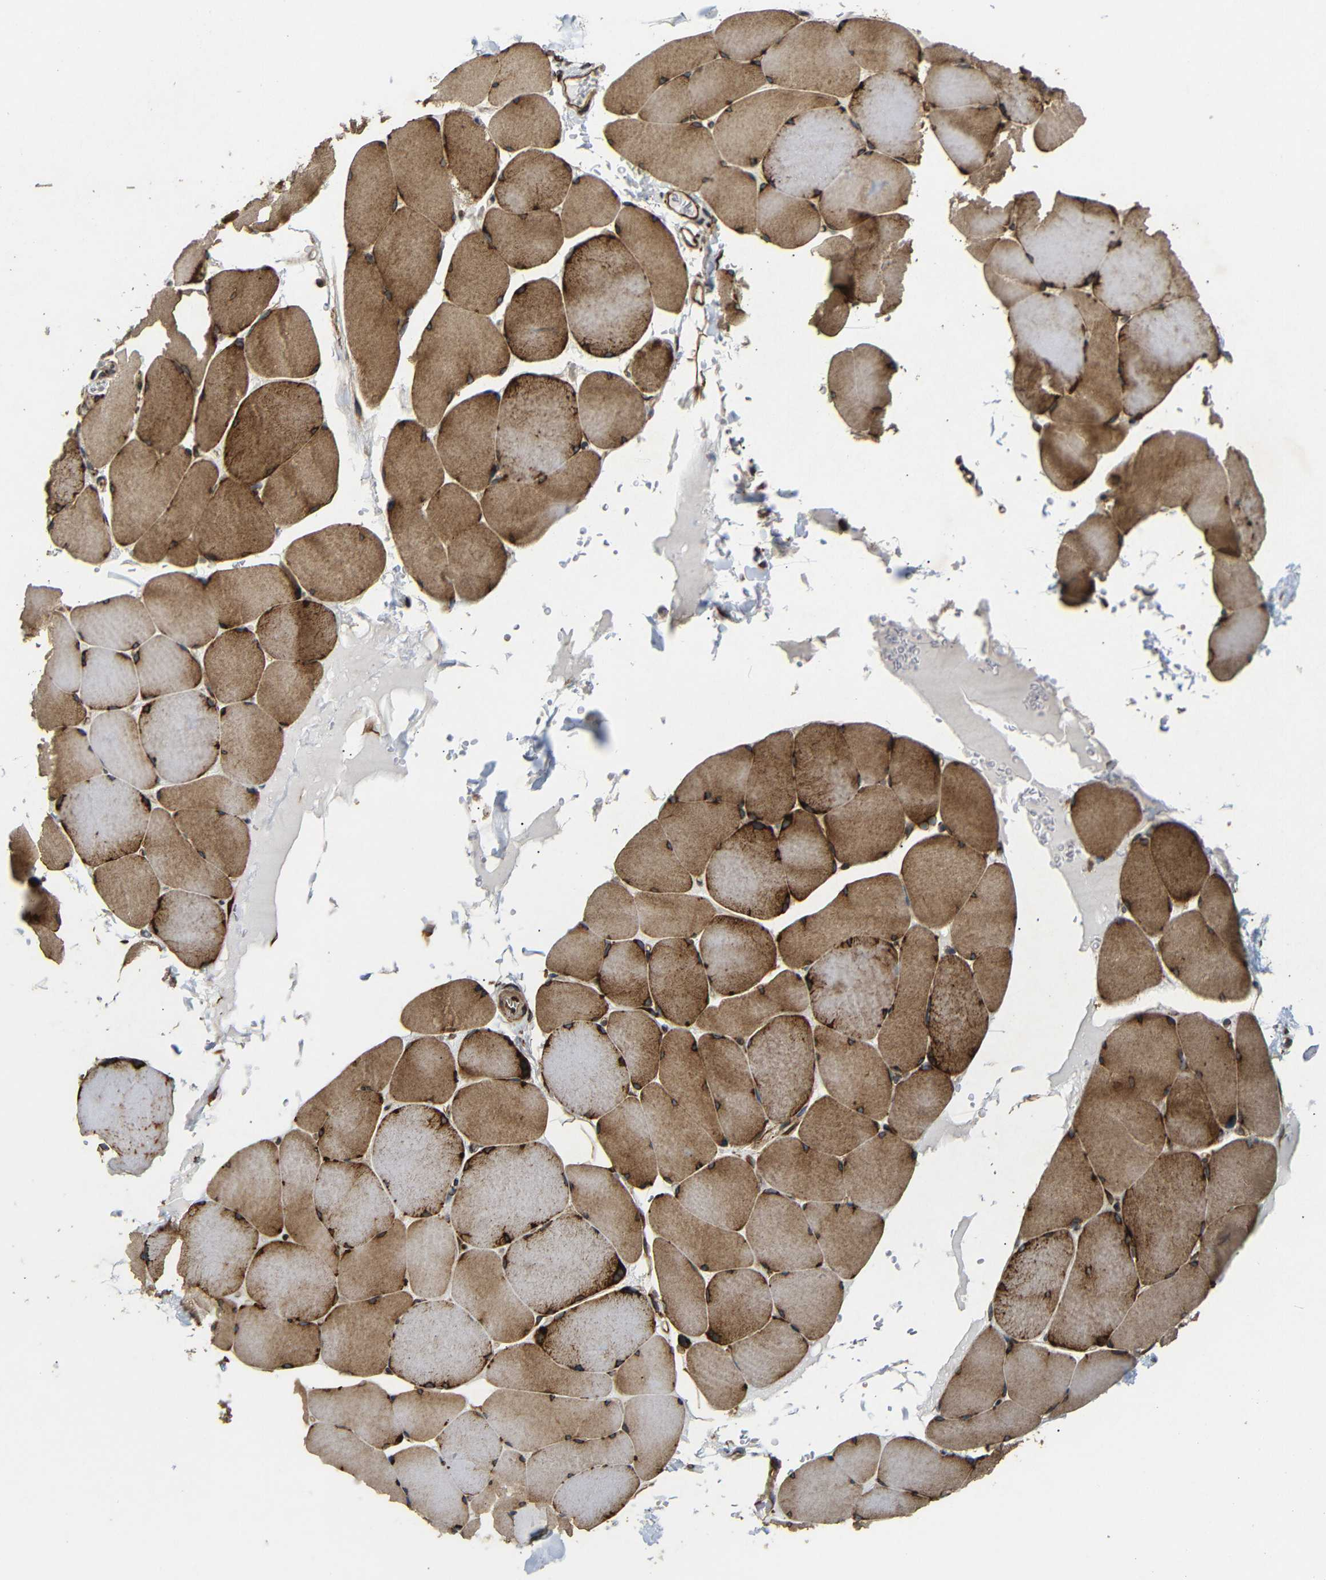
{"staining": {"intensity": "moderate", "quantity": ">75%", "location": "cytoplasmic/membranous"}, "tissue": "skeletal muscle", "cell_type": "Myocytes", "image_type": "normal", "snomed": [{"axis": "morphology", "description": "Normal tissue, NOS"}, {"axis": "topography", "description": "Skin"}, {"axis": "topography", "description": "Skeletal muscle"}], "caption": "The image exhibits immunohistochemical staining of benign skeletal muscle. There is moderate cytoplasmic/membranous positivity is present in about >75% of myocytes.", "gene": "BTF3", "patient": {"sex": "male", "age": 83}}